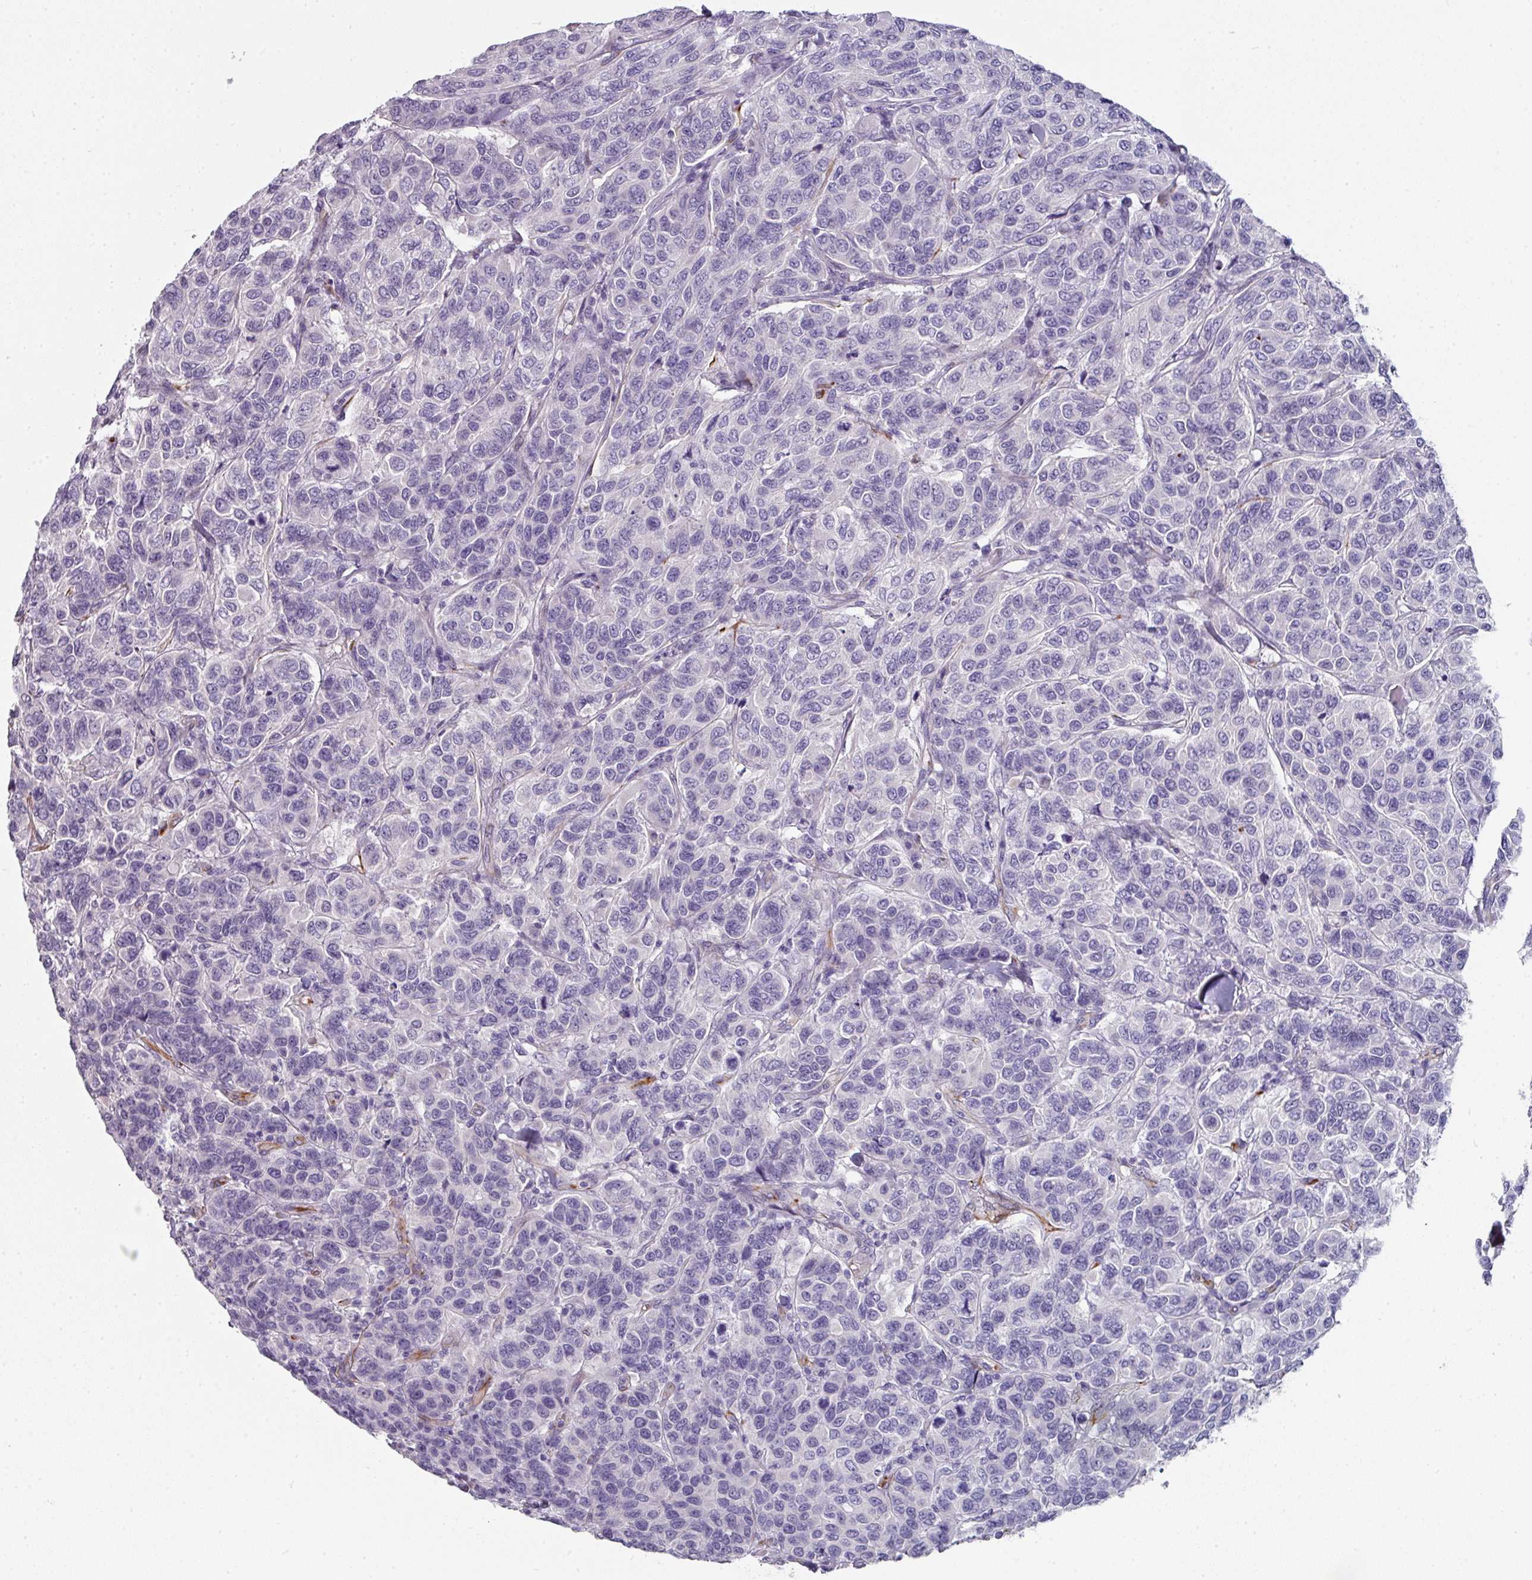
{"staining": {"intensity": "negative", "quantity": "none", "location": "none"}, "tissue": "breast cancer", "cell_type": "Tumor cells", "image_type": "cancer", "snomed": [{"axis": "morphology", "description": "Duct carcinoma"}, {"axis": "topography", "description": "Breast"}], "caption": "A histopathology image of human breast cancer is negative for staining in tumor cells. (DAB immunohistochemistry with hematoxylin counter stain).", "gene": "SLC17A7", "patient": {"sex": "female", "age": 55}}